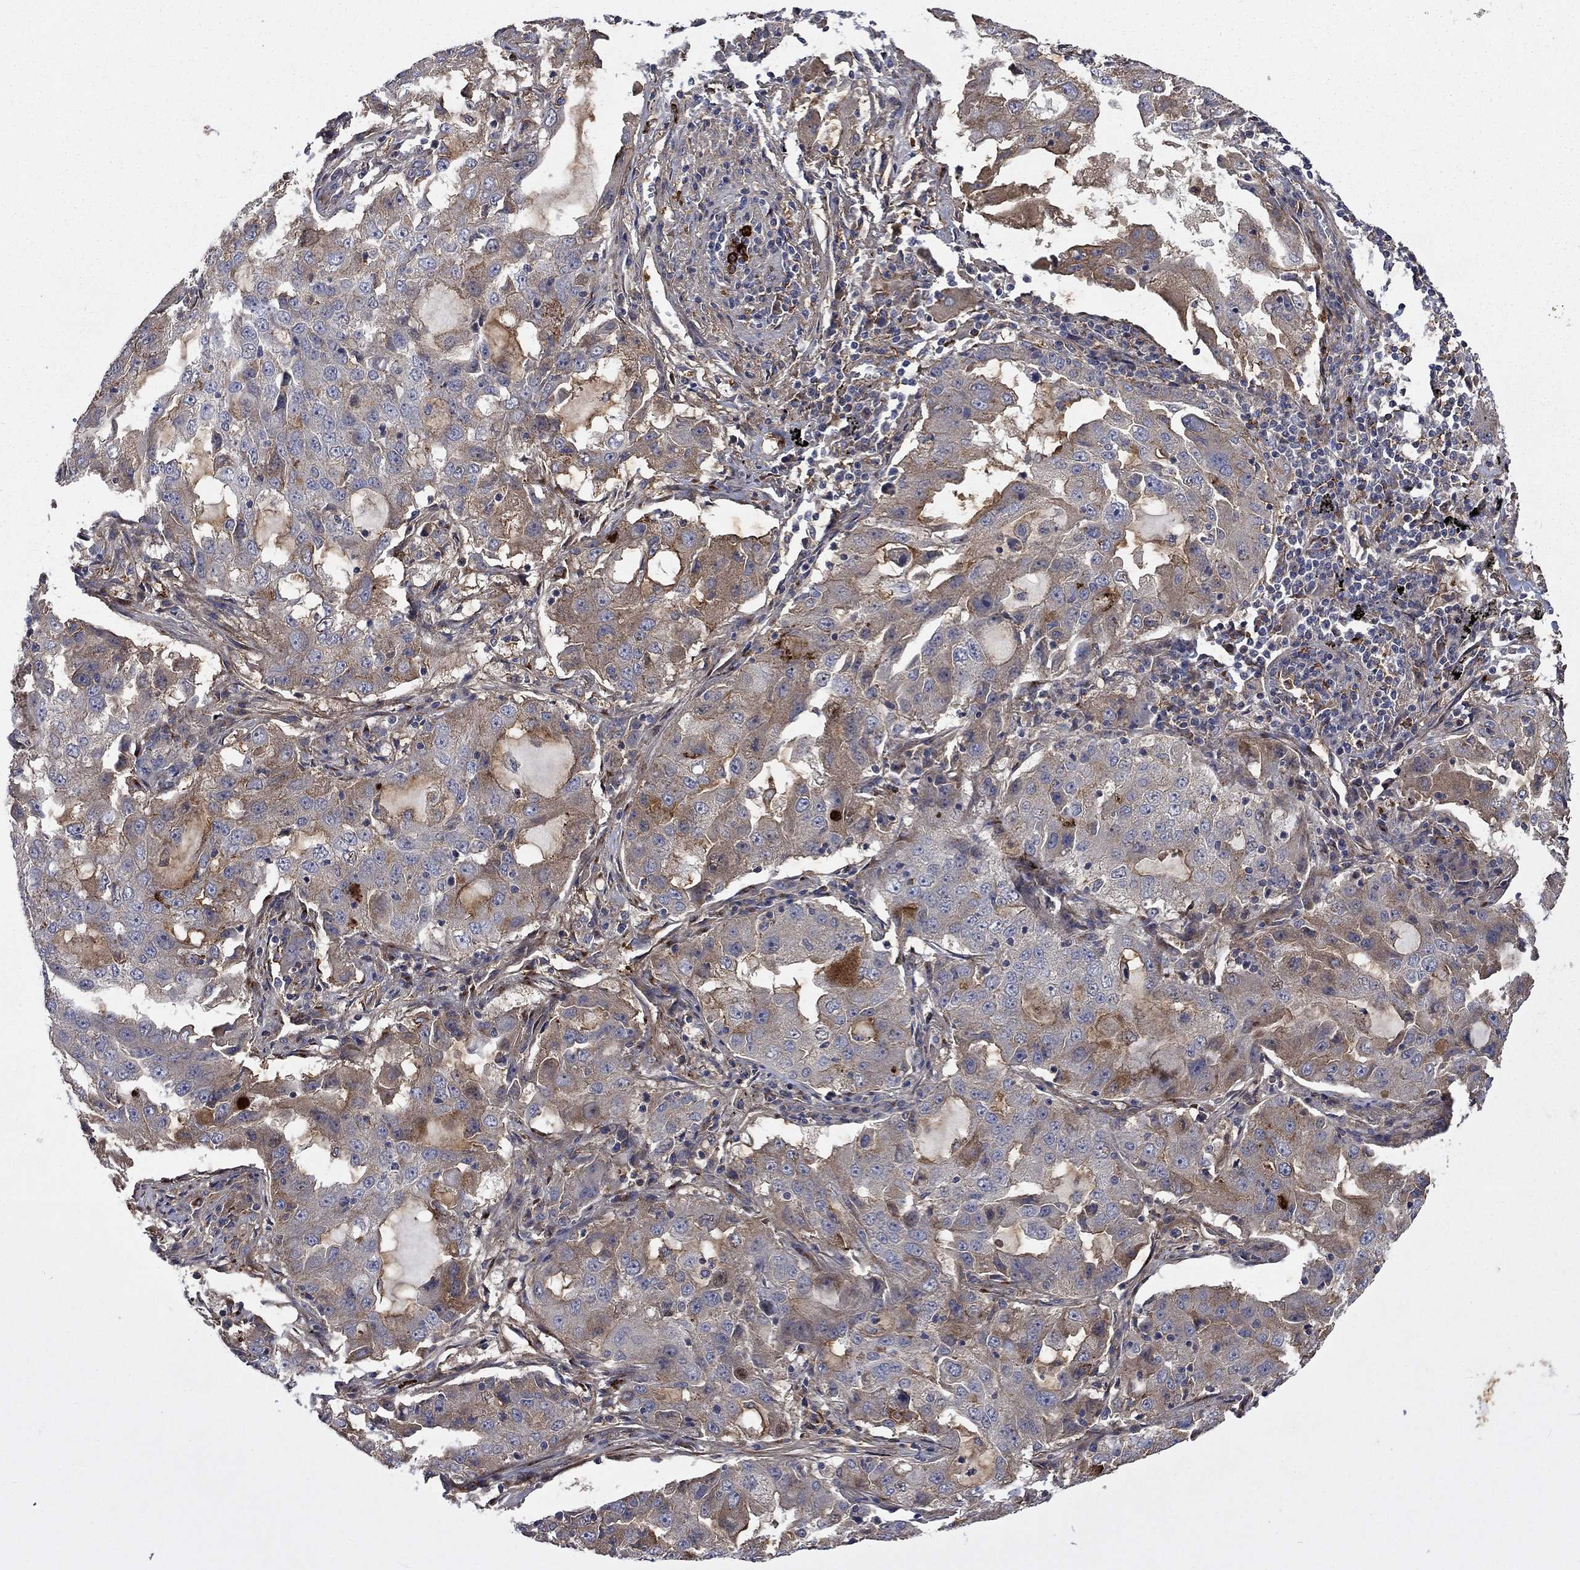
{"staining": {"intensity": "moderate", "quantity": "<25%", "location": "cytoplasmic/membranous"}, "tissue": "lung cancer", "cell_type": "Tumor cells", "image_type": "cancer", "snomed": [{"axis": "morphology", "description": "Adenocarcinoma, NOS"}, {"axis": "topography", "description": "Lung"}], "caption": "This image demonstrates immunohistochemistry staining of human lung cancer (adenocarcinoma), with low moderate cytoplasmic/membranous staining in approximately <25% of tumor cells.", "gene": "VCAN", "patient": {"sex": "female", "age": 61}}